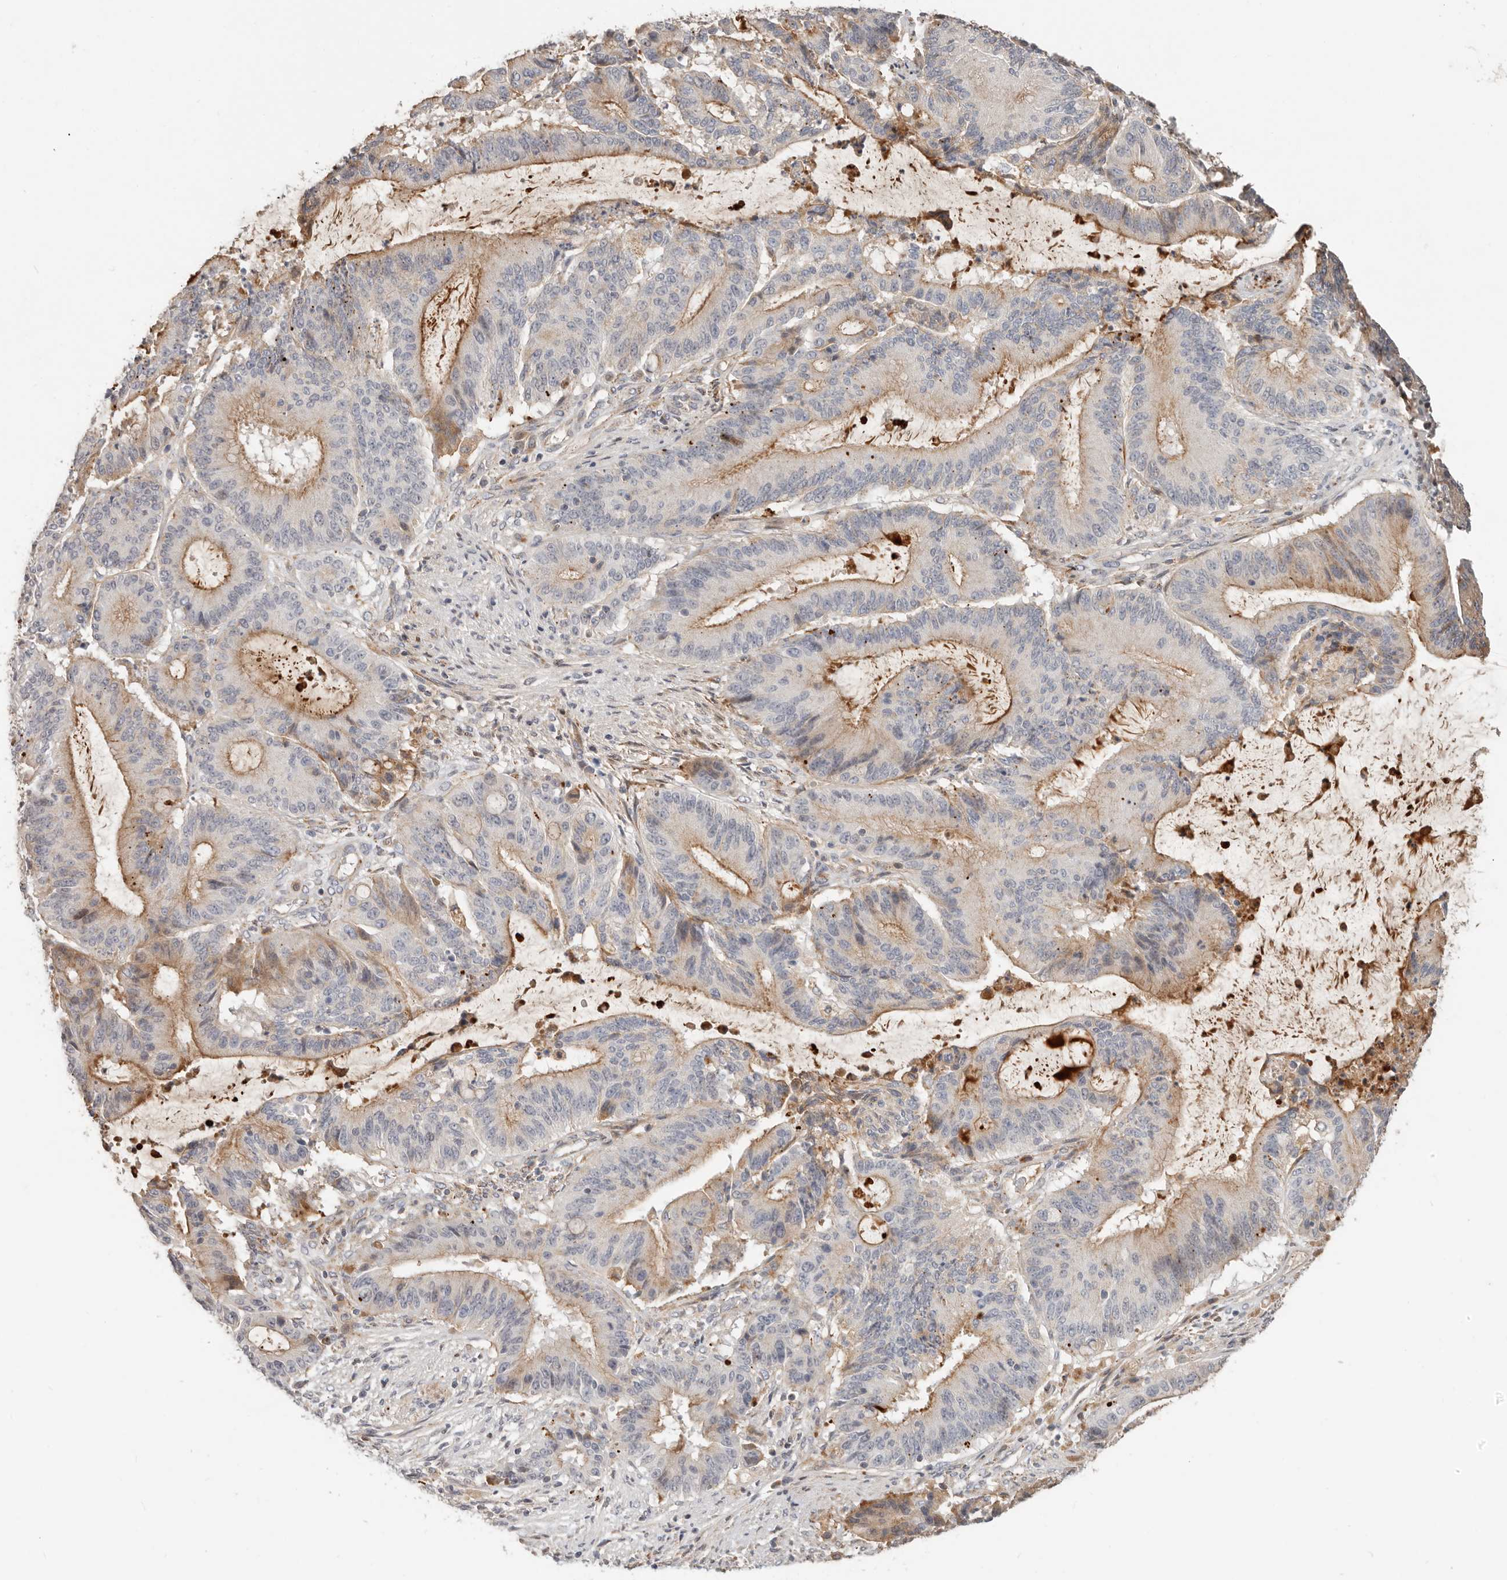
{"staining": {"intensity": "moderate", "quantity": "25%-75%", "location": "cytoplasmic/membranous"}, "tissue": "liver cancer", "cell_type": "Tumor cells", "image_type": "cancer", "snomed": [{"axis": "morphology", "description": "Normal tissue, NOS"}, {"axis": "morphology", "description": "Cholangiocarcinoma"}, {"axis": "topography", "description": "Liver"}, {"axis": "topography", "description": "Peripheral nerve tissue"}], "caption": "IHC of human cholangiocarcinoma (liver) demonstrates medium levels of moderate cytoplasmic/membranous staining in approximately 25%-75% of tumor cells. (DAB IHC, brown staining for protein, blue staining for nuclei).", "gene": "MTFR2", "patient": {"sex": "female", "age": 73}}